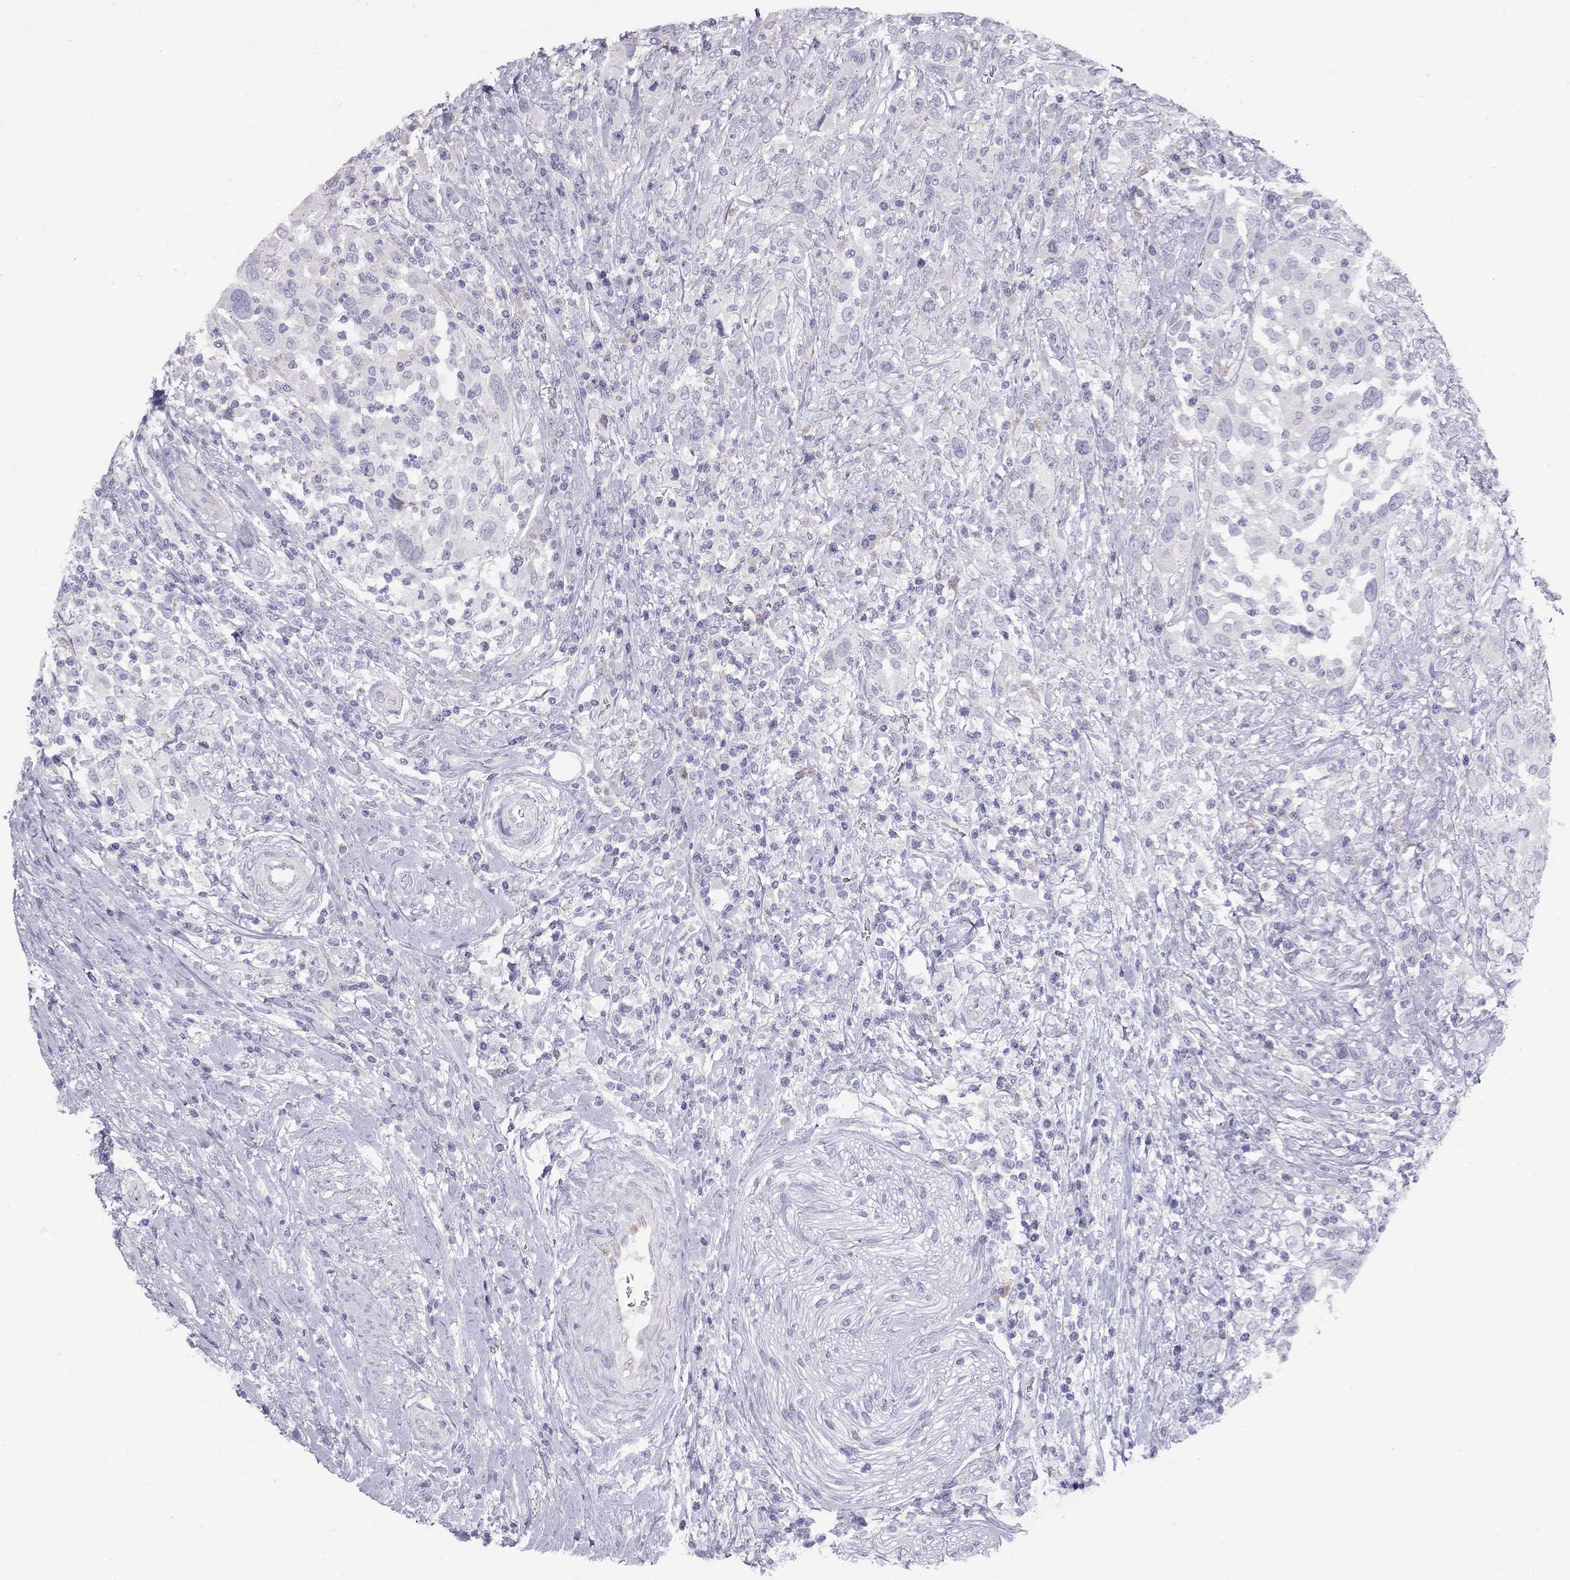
{"staining": {"intensity": "negative", "quantity": "none", "location": "none"}, "tissue": "urothelial cancer", "cell_type": "Tumor cells", "image_type": "cancer", "snomed": [{"axis": "morphology", "description": "Urothelial carcinoma, NOS"}, {"axis": "morphology", "description": "Urothelial carcinoma, High grade"}, {"axis": "topography", "description": "Urinary bladder"}], "caption": "DAB immunohistochemical staining of human transitional cell carcinoma shows no significant expression in tumor cells.", "gene": "CPNE4", "patient": {"sex": "female", "age": 64}}